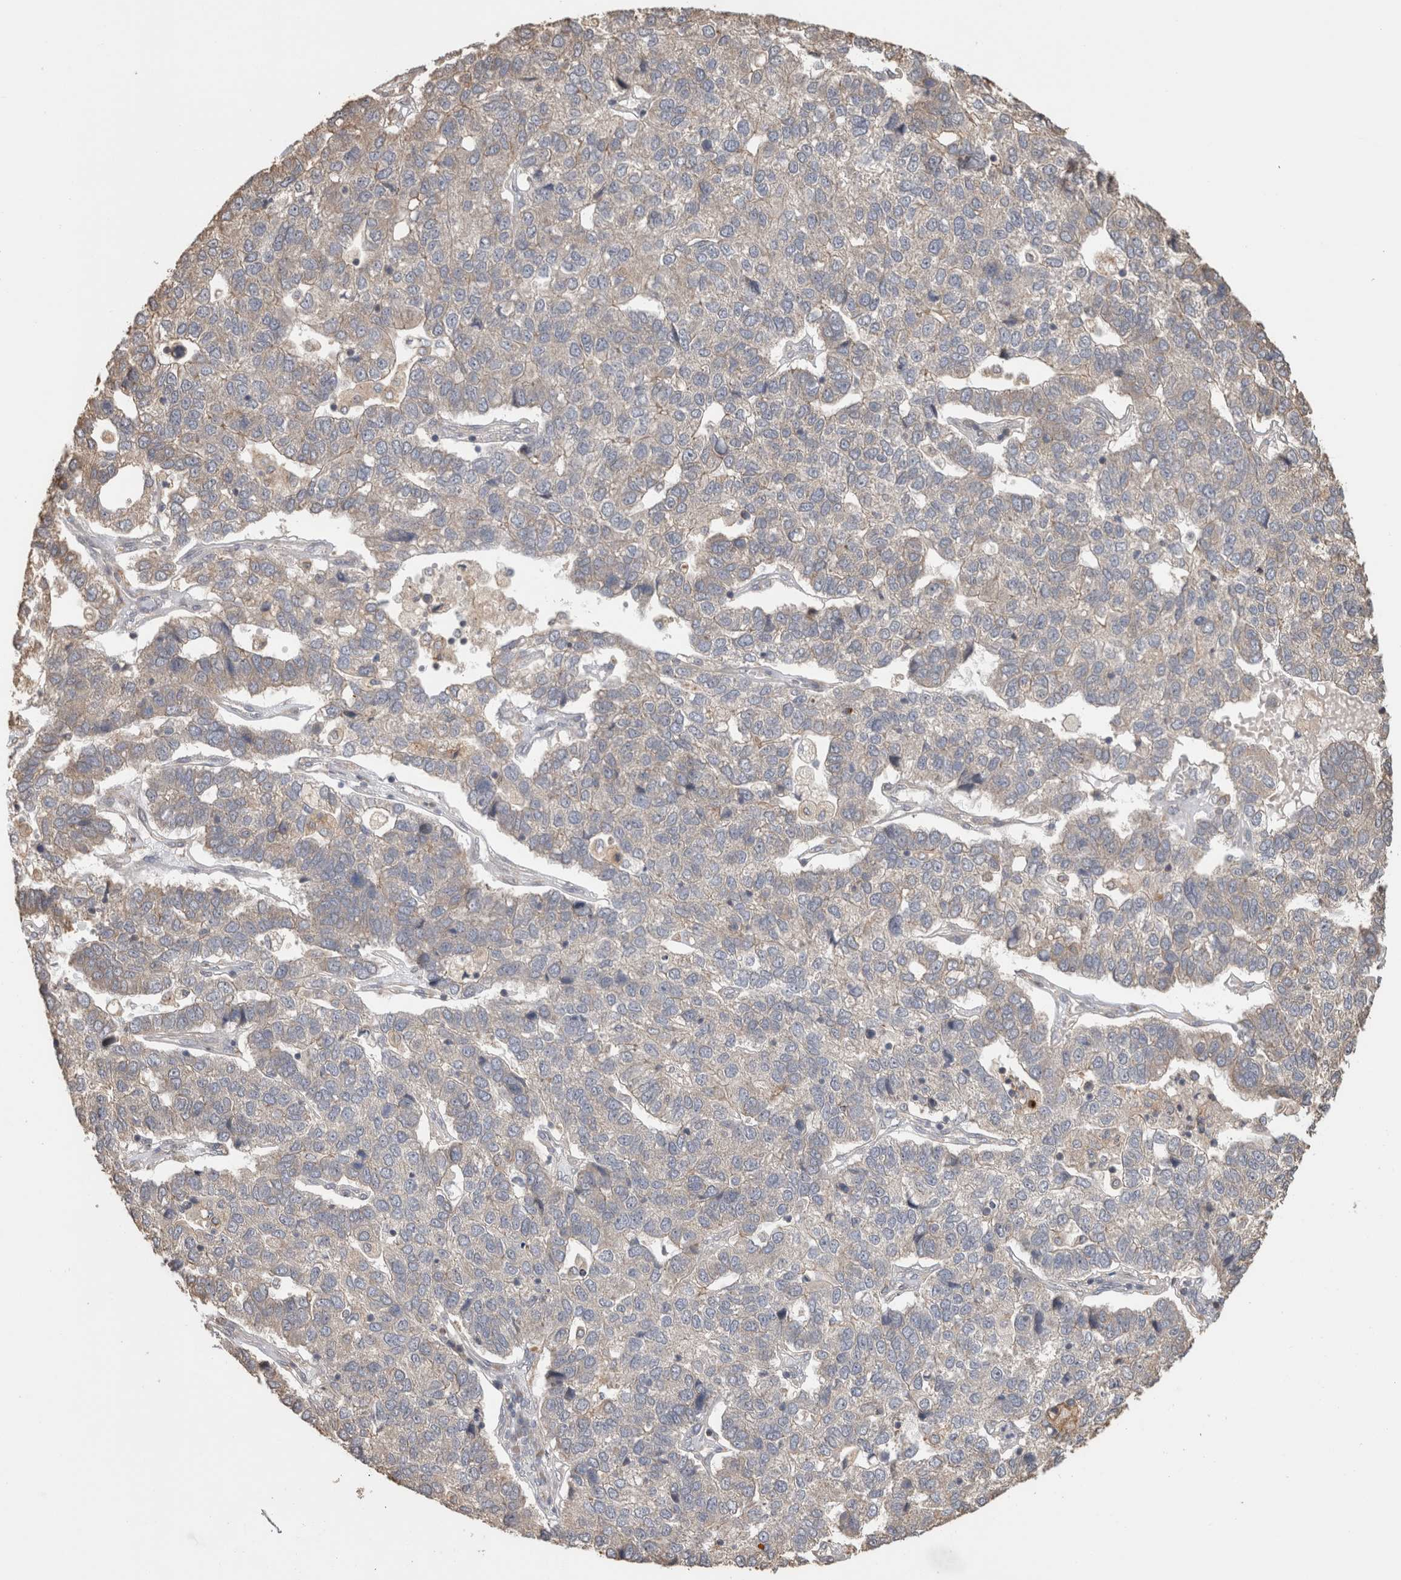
{"staining": {"intensity": "negative", "quantity": "none", "location": "none"}, "tissue": "pancreatic cancer", "cell_type": "Tumor cells", "image_type": "cancer", "snomed": [{"axis": "morphology", "description": "Adenocarcinoma, NOS"}, {"axis": "topography", "description": "Pancreas"}], "caption": "Micrograph shows no protein positivity in tumor cells of pancreatic cancer tissue.", "gene": "CLIP1", "patient": {"sex": "female", "age": 61}}